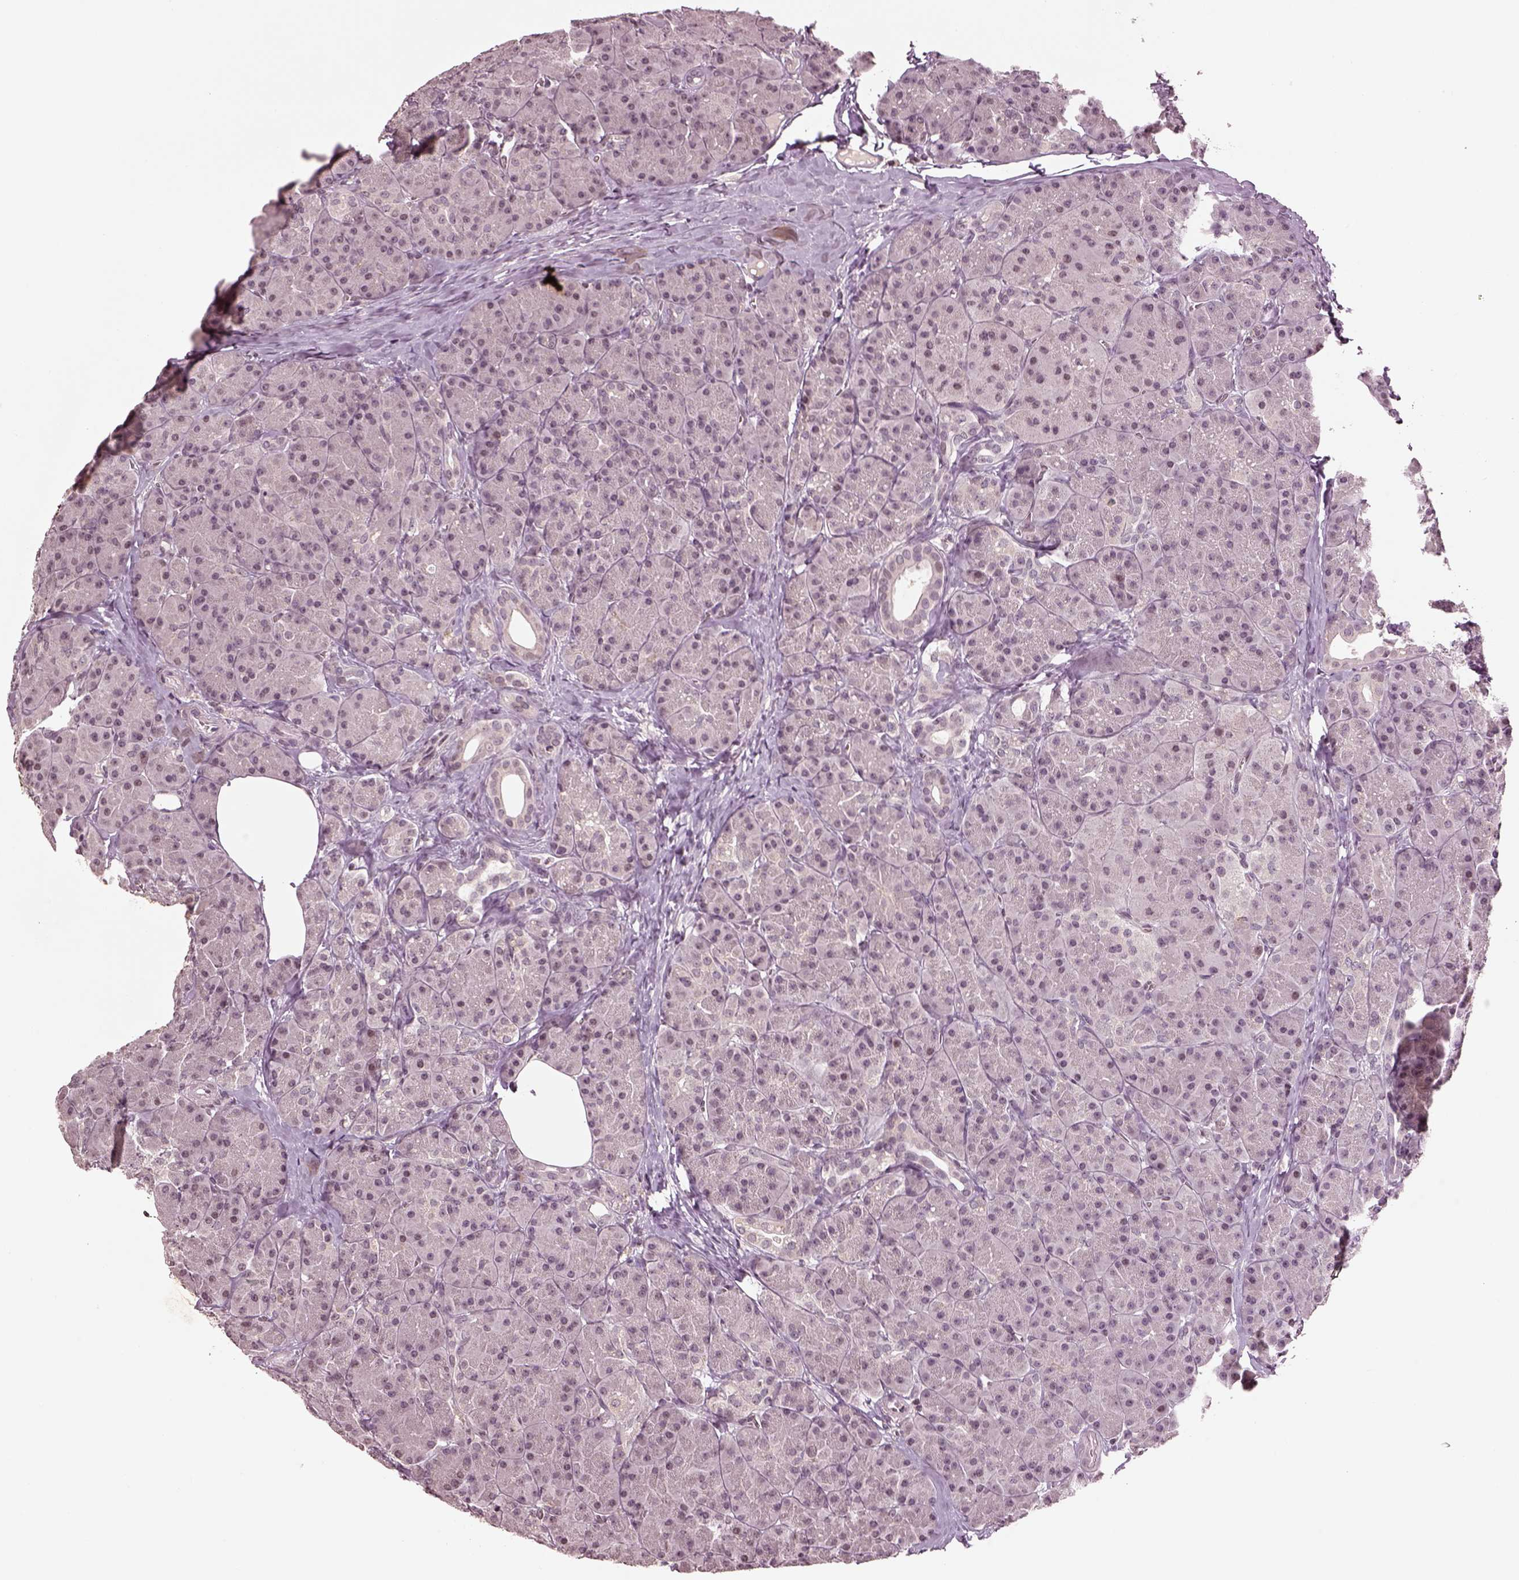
{"staining": {"intensity": "negative", "quantity": "none", "location": "none"}, "tissue": "pancreas", "cell_type": "Exocrine glandular cells", "image_type": "normal", "snomed": [{"axis": "morphology", "description": "Normal tissue, NOS"}, {"axis": "topography", "description": "Pancreas"}], "caption": "Immunohistochemistry (IHC) of benign human pancreas displays no positivity in exocrine glandular cells.", "gene": "GRM4", "patient": {"sex": "male", "age": 57}}